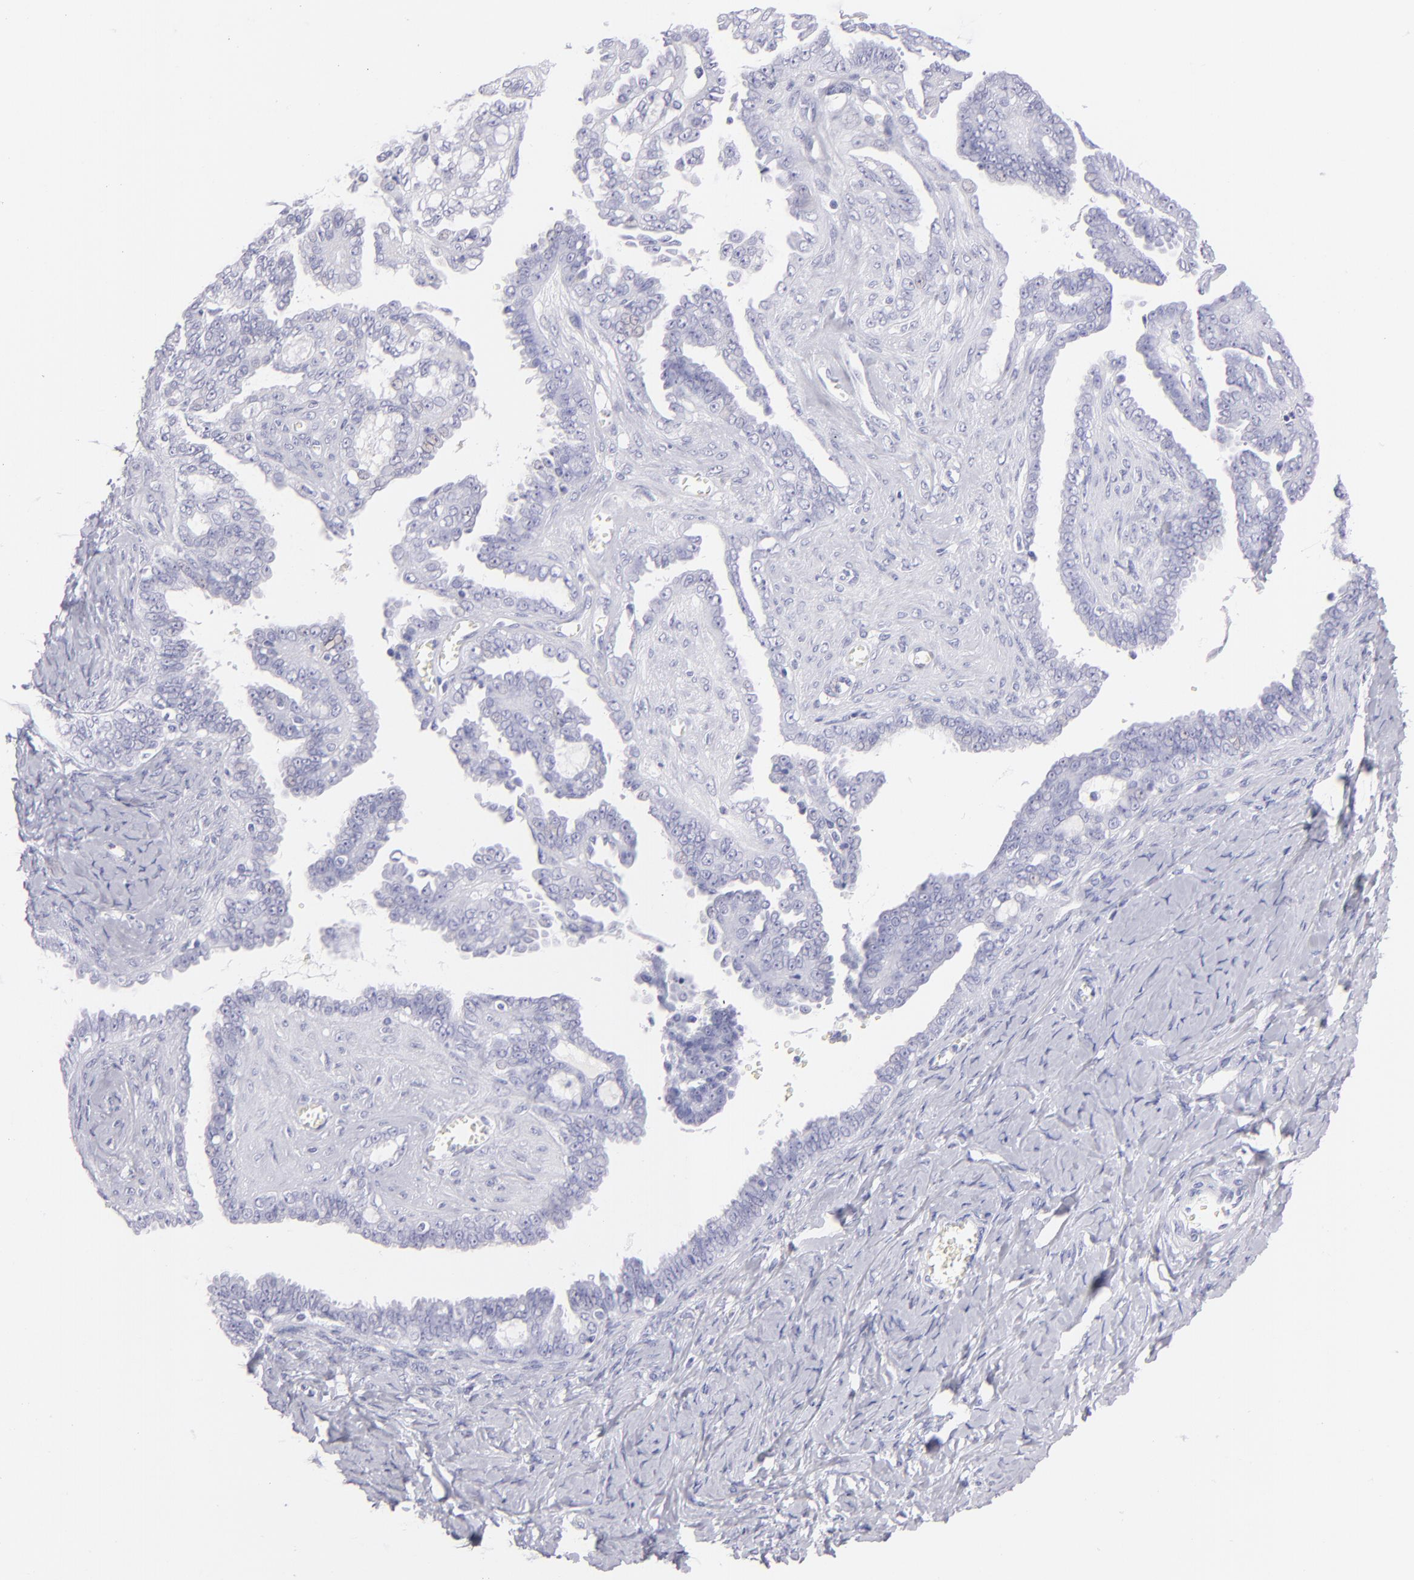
{"staining": {"intensity": "negative", "quantity": "none", "location": "none"}, "tissue": "ovarian cancer", "cell_type": "Tumor cells", "image_type": "cancer", "snomed": [{"axis": "morphology", "description": "Cystadenocarcinoma, serous, NOS"}, {"axis": "topography", "description": "Ovary"}], "caption": "An image of human serous cystadenocarcinoma (ovarian) is negative for staining in tumor cells. The staining was performed using DAB to visualize the protein expression in brown, while the nuclei were stained in blue with hematoxylin (Magnification: 20x).", "gene": "PRPH", "patient": {"sex": "female", "age": 71}}